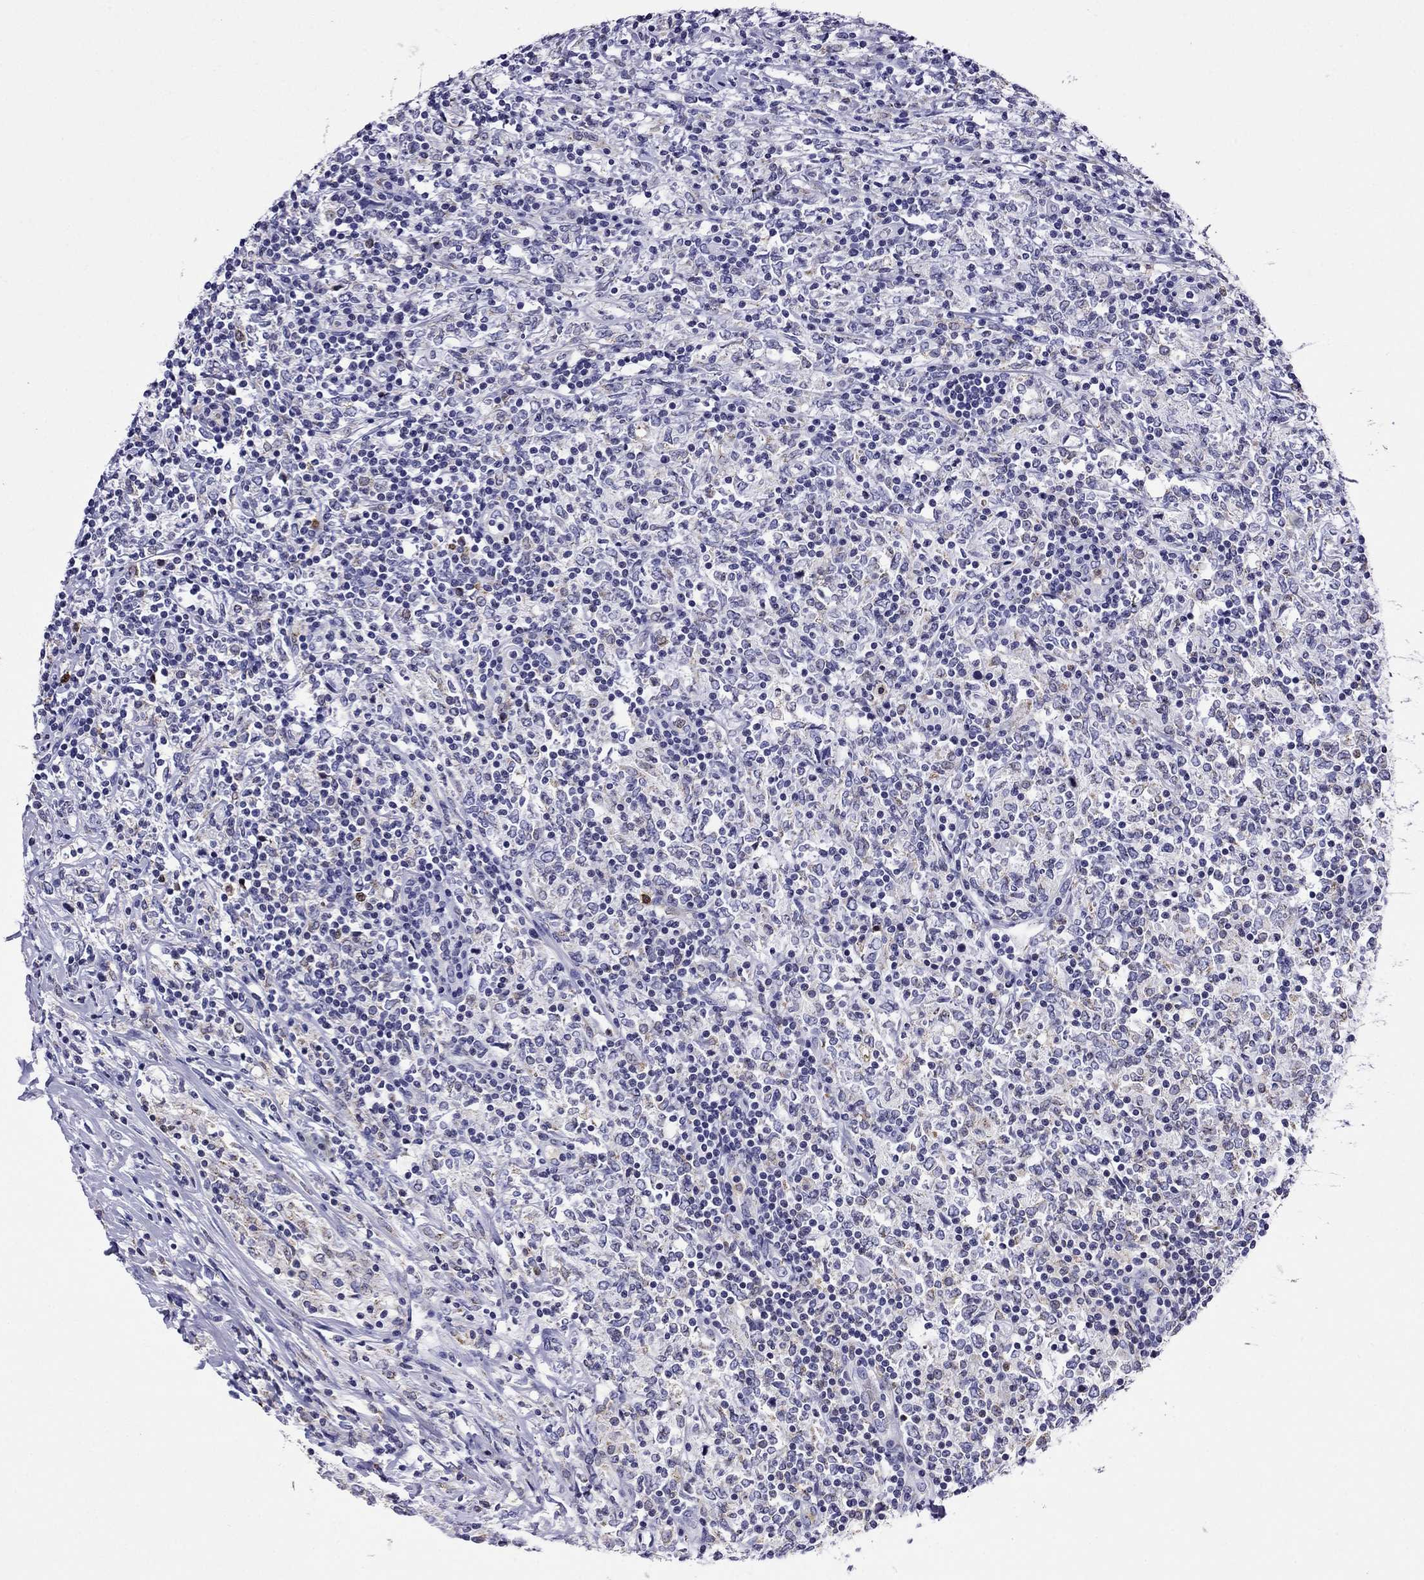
{"staining": {"intensity": "negative", "quantity": "none", "location": "none"}, "tissue": "lymphoma", "cell_type": "Tumor cells", "image_type": "cancer", "snomed": [{"axis": "morphology", "description": "Malignant lymphoma, non-Hodgkin's type, High grade"}, {"axis": "topography", "description": "Lymph node"}], "caption": "Micrograph shows no significant protein positivity in tumor cells of lymphoma. (Brightfield microscopy of DAB IHC at high magnification).", "gene": "SCG2", "patient": {"sex": "female", "age": 84}}